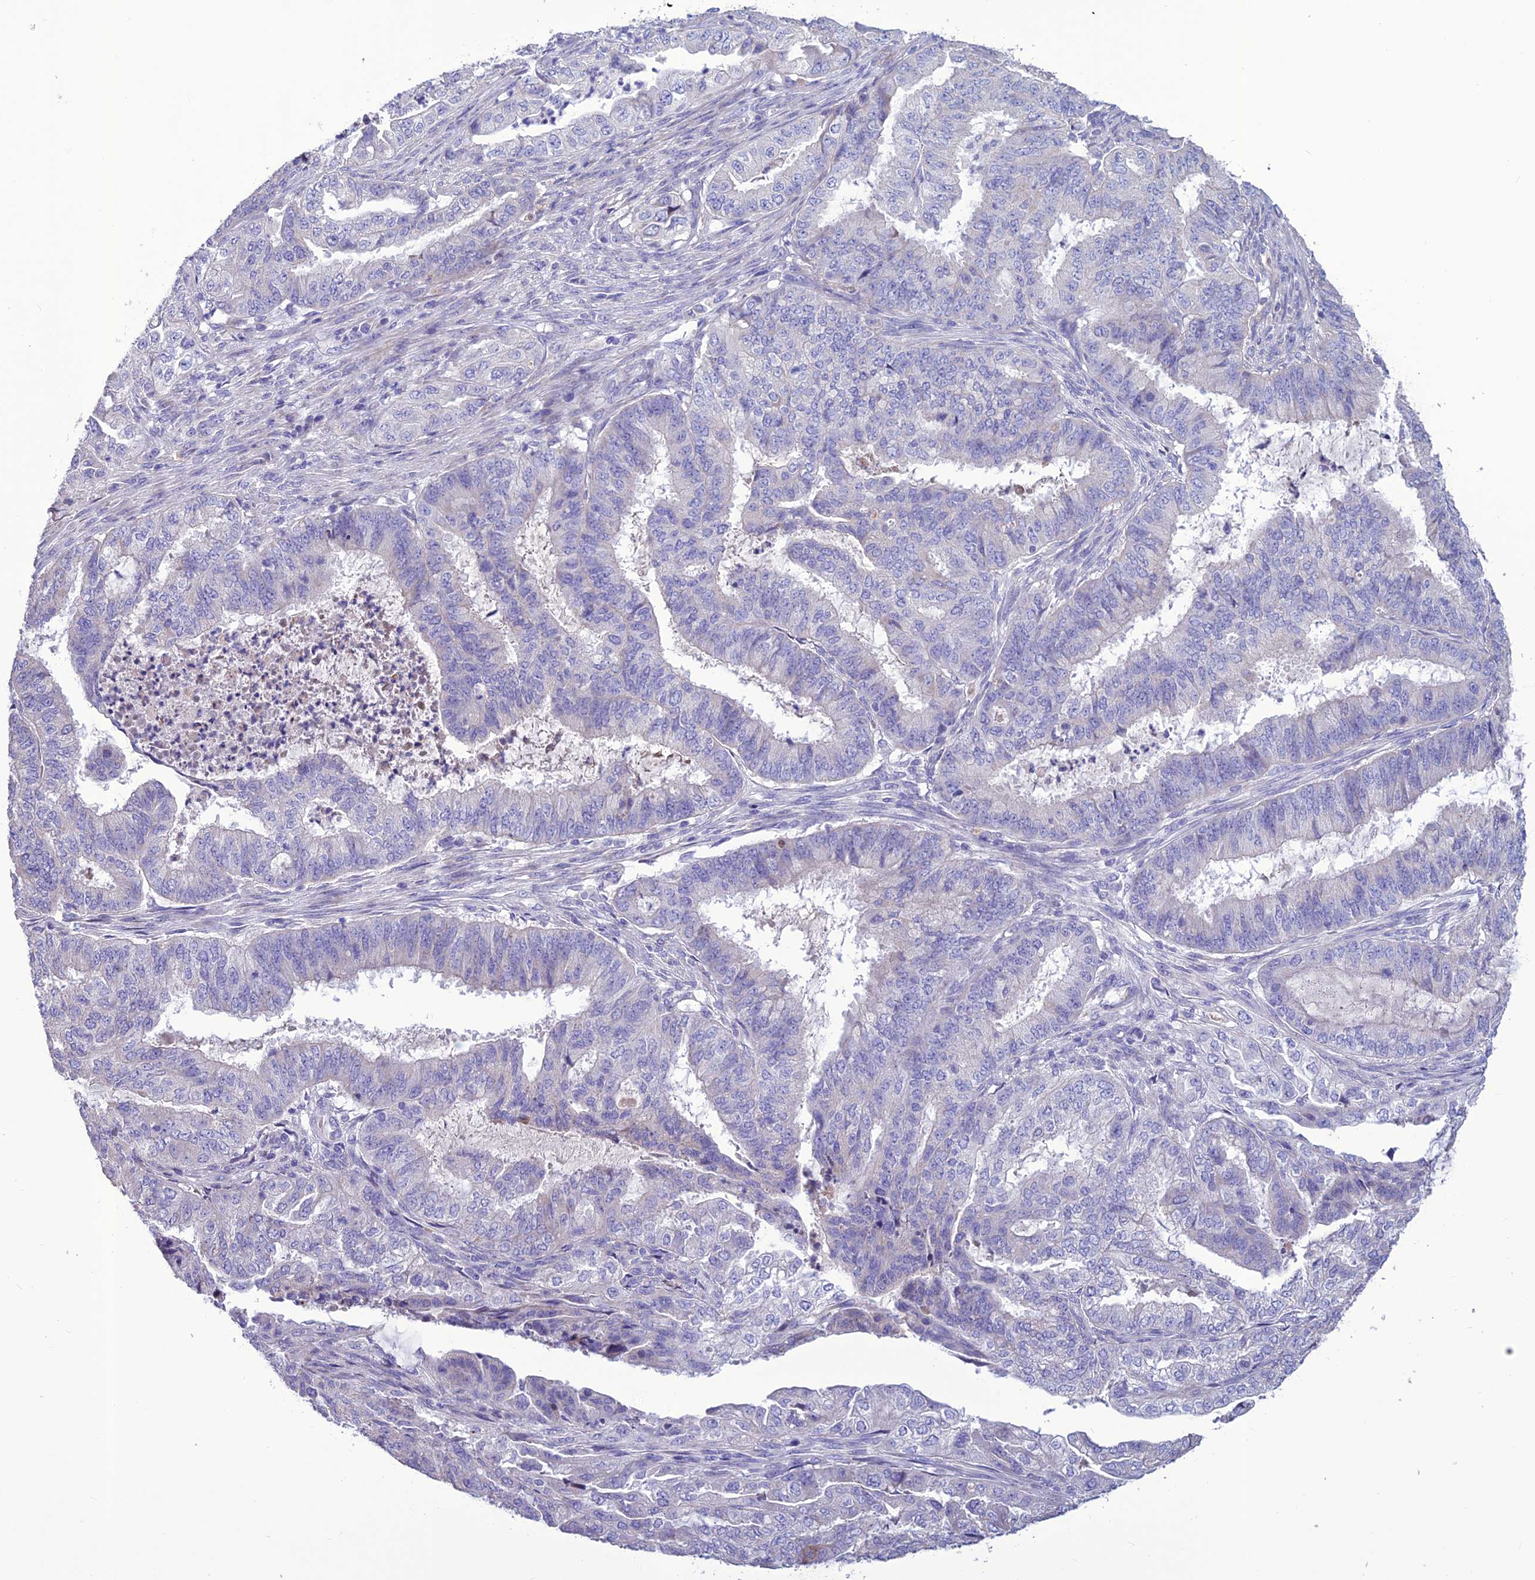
{"staining": {"intensity": "negative", "quantity": "none", "location": "none"}, "tissue": "endometrial cancer", "cell_type": "Tumor cells", "image_type": "cancer", "snomed": [{"axis": "morphology", "description": "Adenocarcinoma, NOS"}, {"axis": "topography", "description": "Endometrium"}], "caption": "The histopathology image exhibits no staining of tumor cells in adenocarcinoma (endometrial). The staining was performed using DAB (3,3'-diaminobenzidine) to visualize the protein expression in brown, while the nuclei were stained in blue with hematoxylin (Magnification: 20x).", "gene": "BHMT2", "patient": {"sex": "female", "age": 51}}